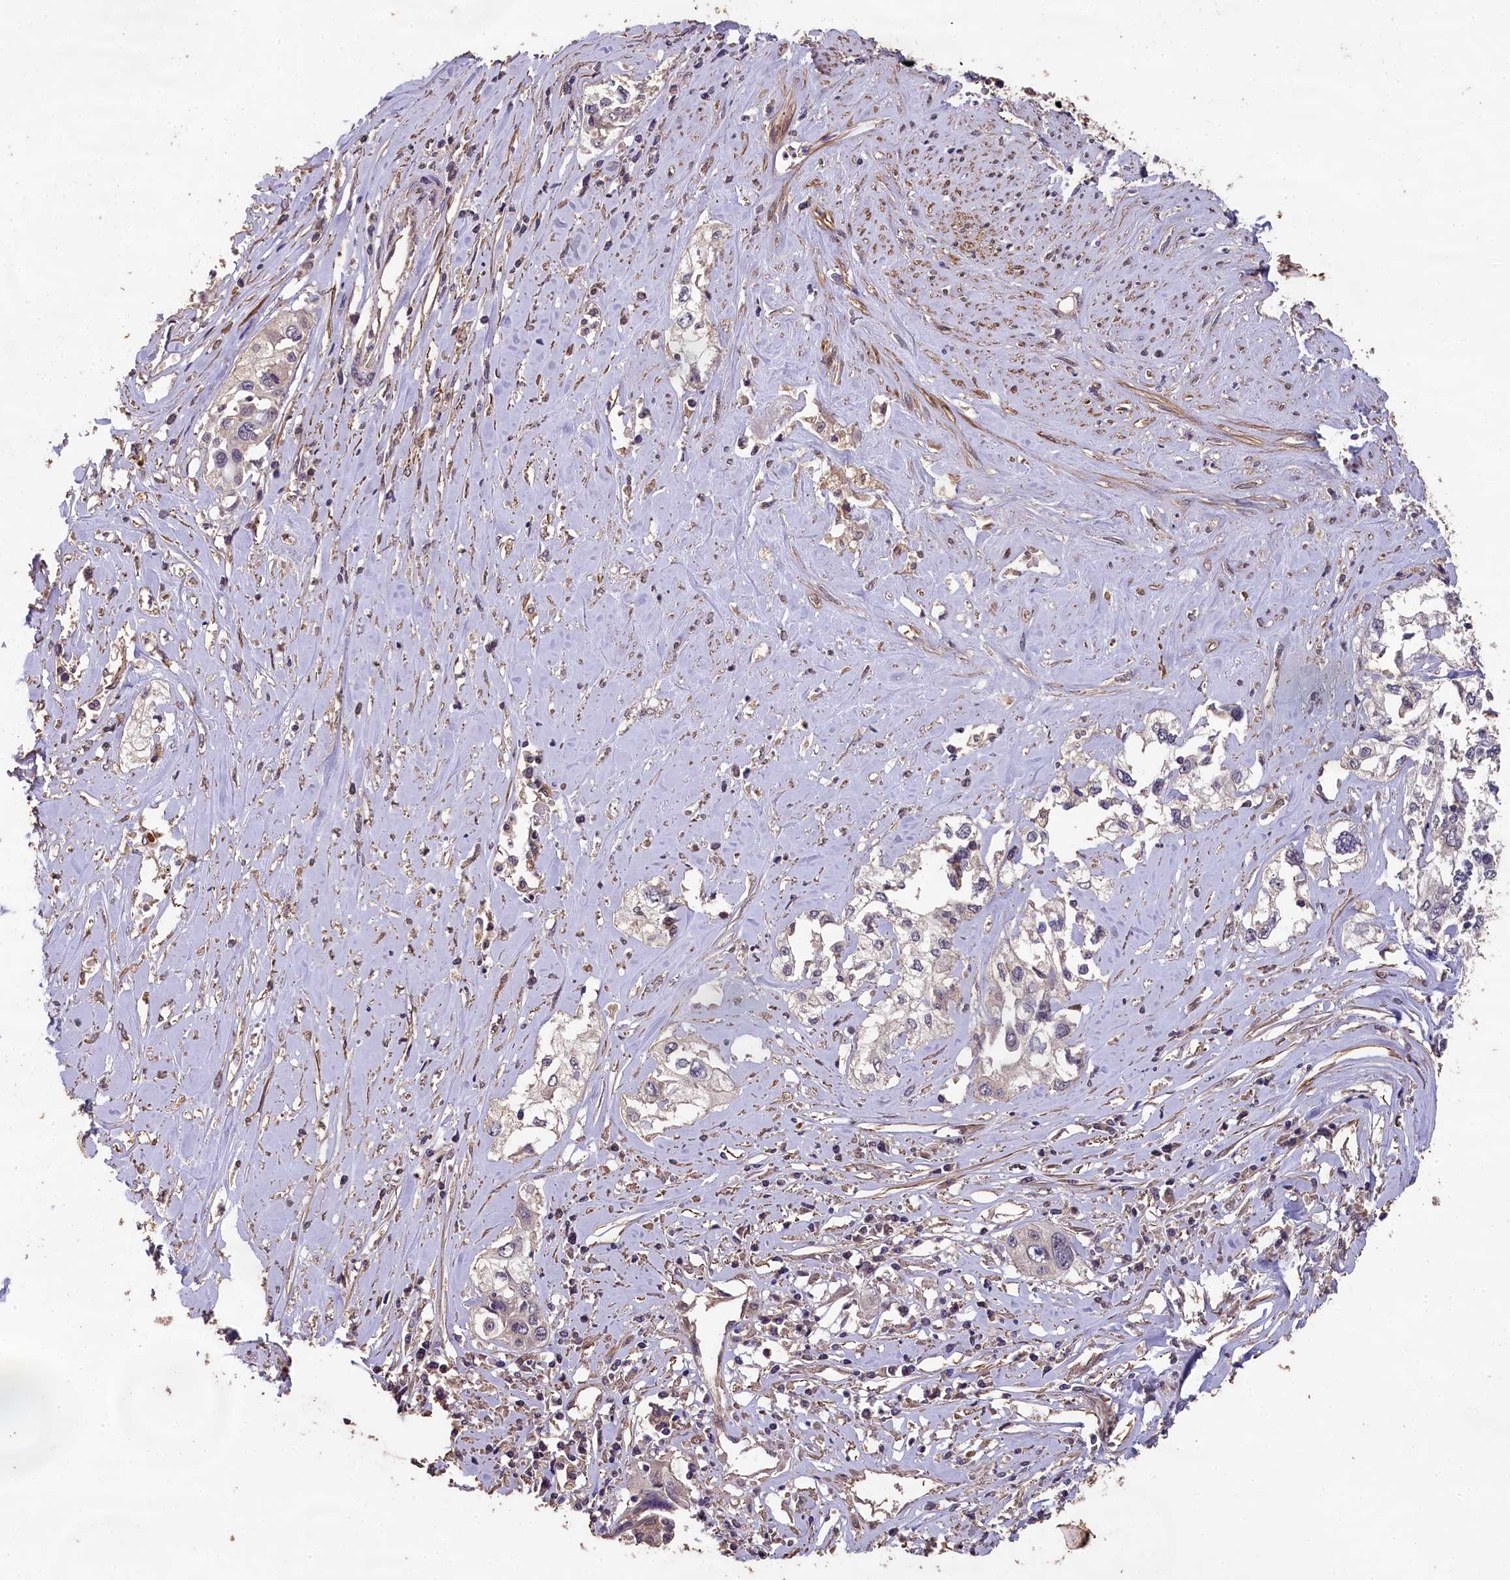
{"staining": {"intensity": "negative", "quantity": "none", "location": "none"}, "tissue": "cervical cancer", "cell_type": "Tumor cells", "image_type": "cancer", "snomed": [{"axis": "morphology", "description": "Squamous cell carcinoma, NOS"}, {"axis": "topography", "description": "Cervix"}], "caption": "This is a photomicrograph of immunohistochemistry (IHC) staining of cervical cancer (squamous cell carcinoma), which shows no staining in tumor cells.", "gene": "CHD9", "patient": {"sex": "female", "age": 31}}